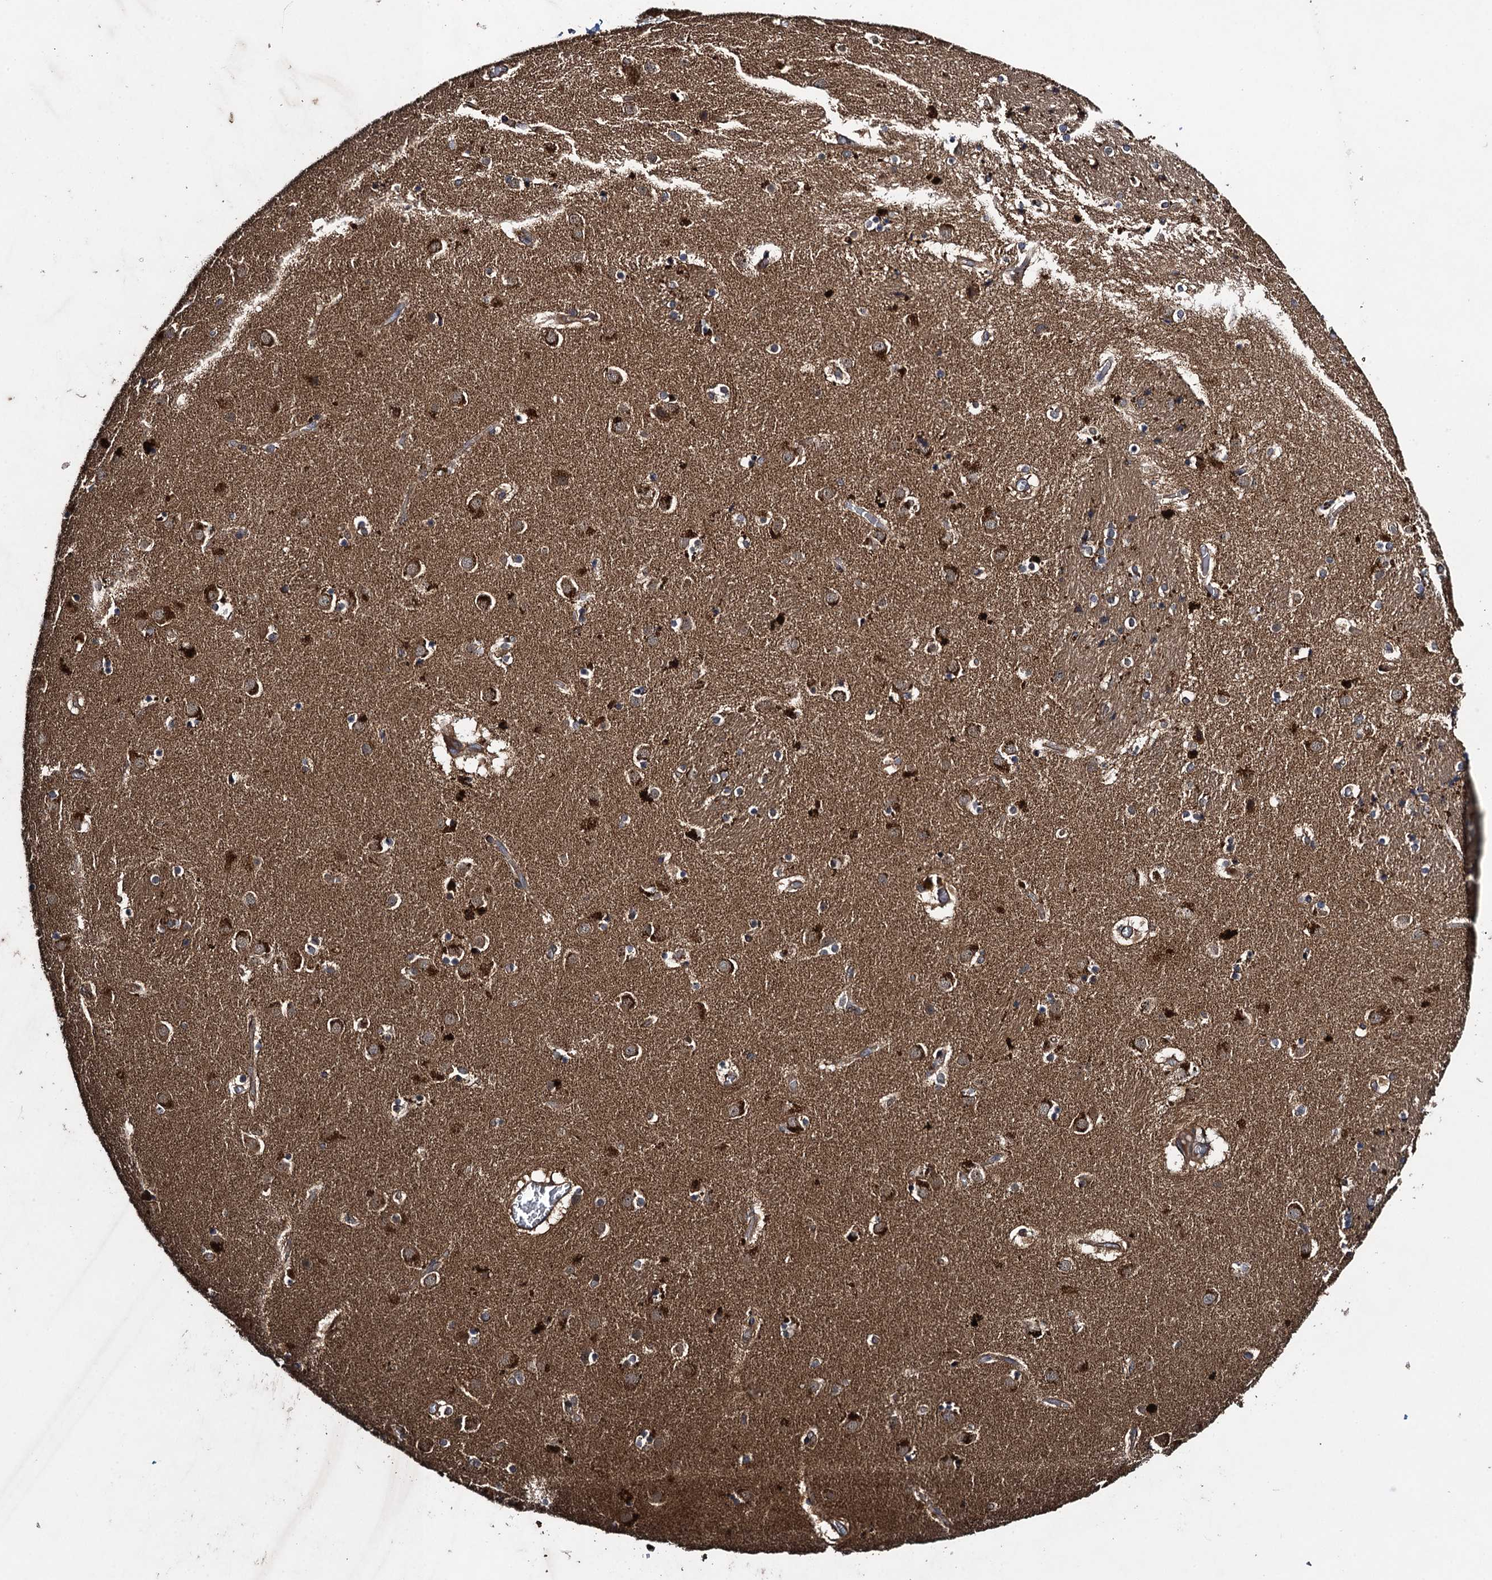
{"staining": {"intensity": "moderate", "quantity": "<25%", "location": "cytoplasmic/membranous"}, "tissue": "caudate", "cell_type": "Glial cells", "image_type": "normal", "snomed": [{"axis": "morphology", "description": "Normal tissue, NOS"}, {"axis": "topography", "description": "Lateral ventricle wall"}], "caption": "IHC image of normal caudate: caudate stained using immunohistochemistry reveals low levels of moderate protein expression localized specifically in the cytoplasmic/membranous of glial cells, appearing as a cytoplasmic/membranous brown color.", "gene": "CNTN5", "patient": {"sex": "male", "age": 70}}